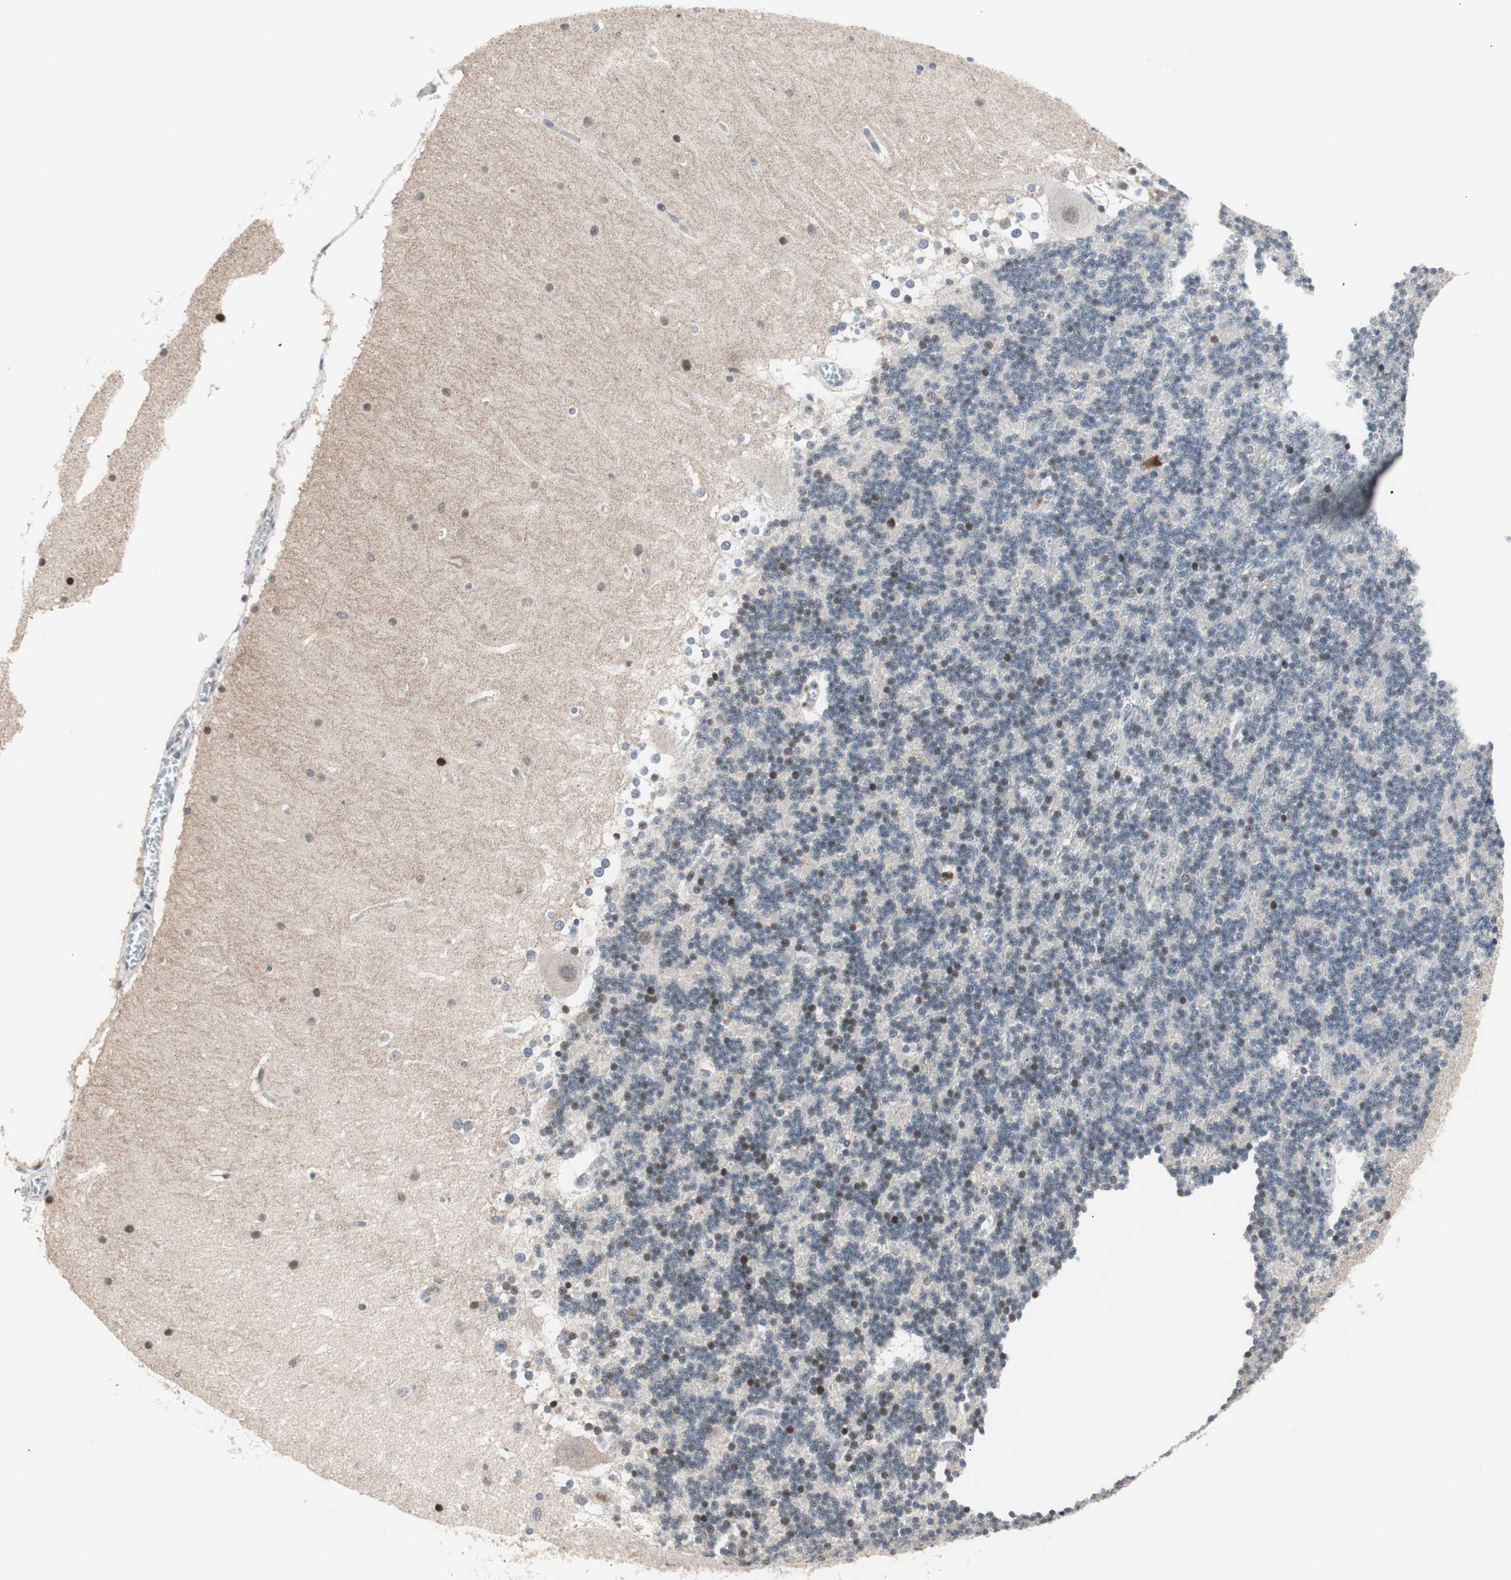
{"staining": {"intensity": "weak", "quantity": "<25%", "location": "nuclear"}, "tissue": "cerebellum", "cell_type": "Cells in granular layer", "image_type": "normal", "snomed": [{"axis": "morphology", "description": "Normal tissue, NOS"}, {"axis": "topography", "description": "Cerebellum"}], "caption": "The image reveals no significant staining in cells in granular layer of cerebellum.", "gene": "POLH", "patient": {"sex": "female", "age": 19}}